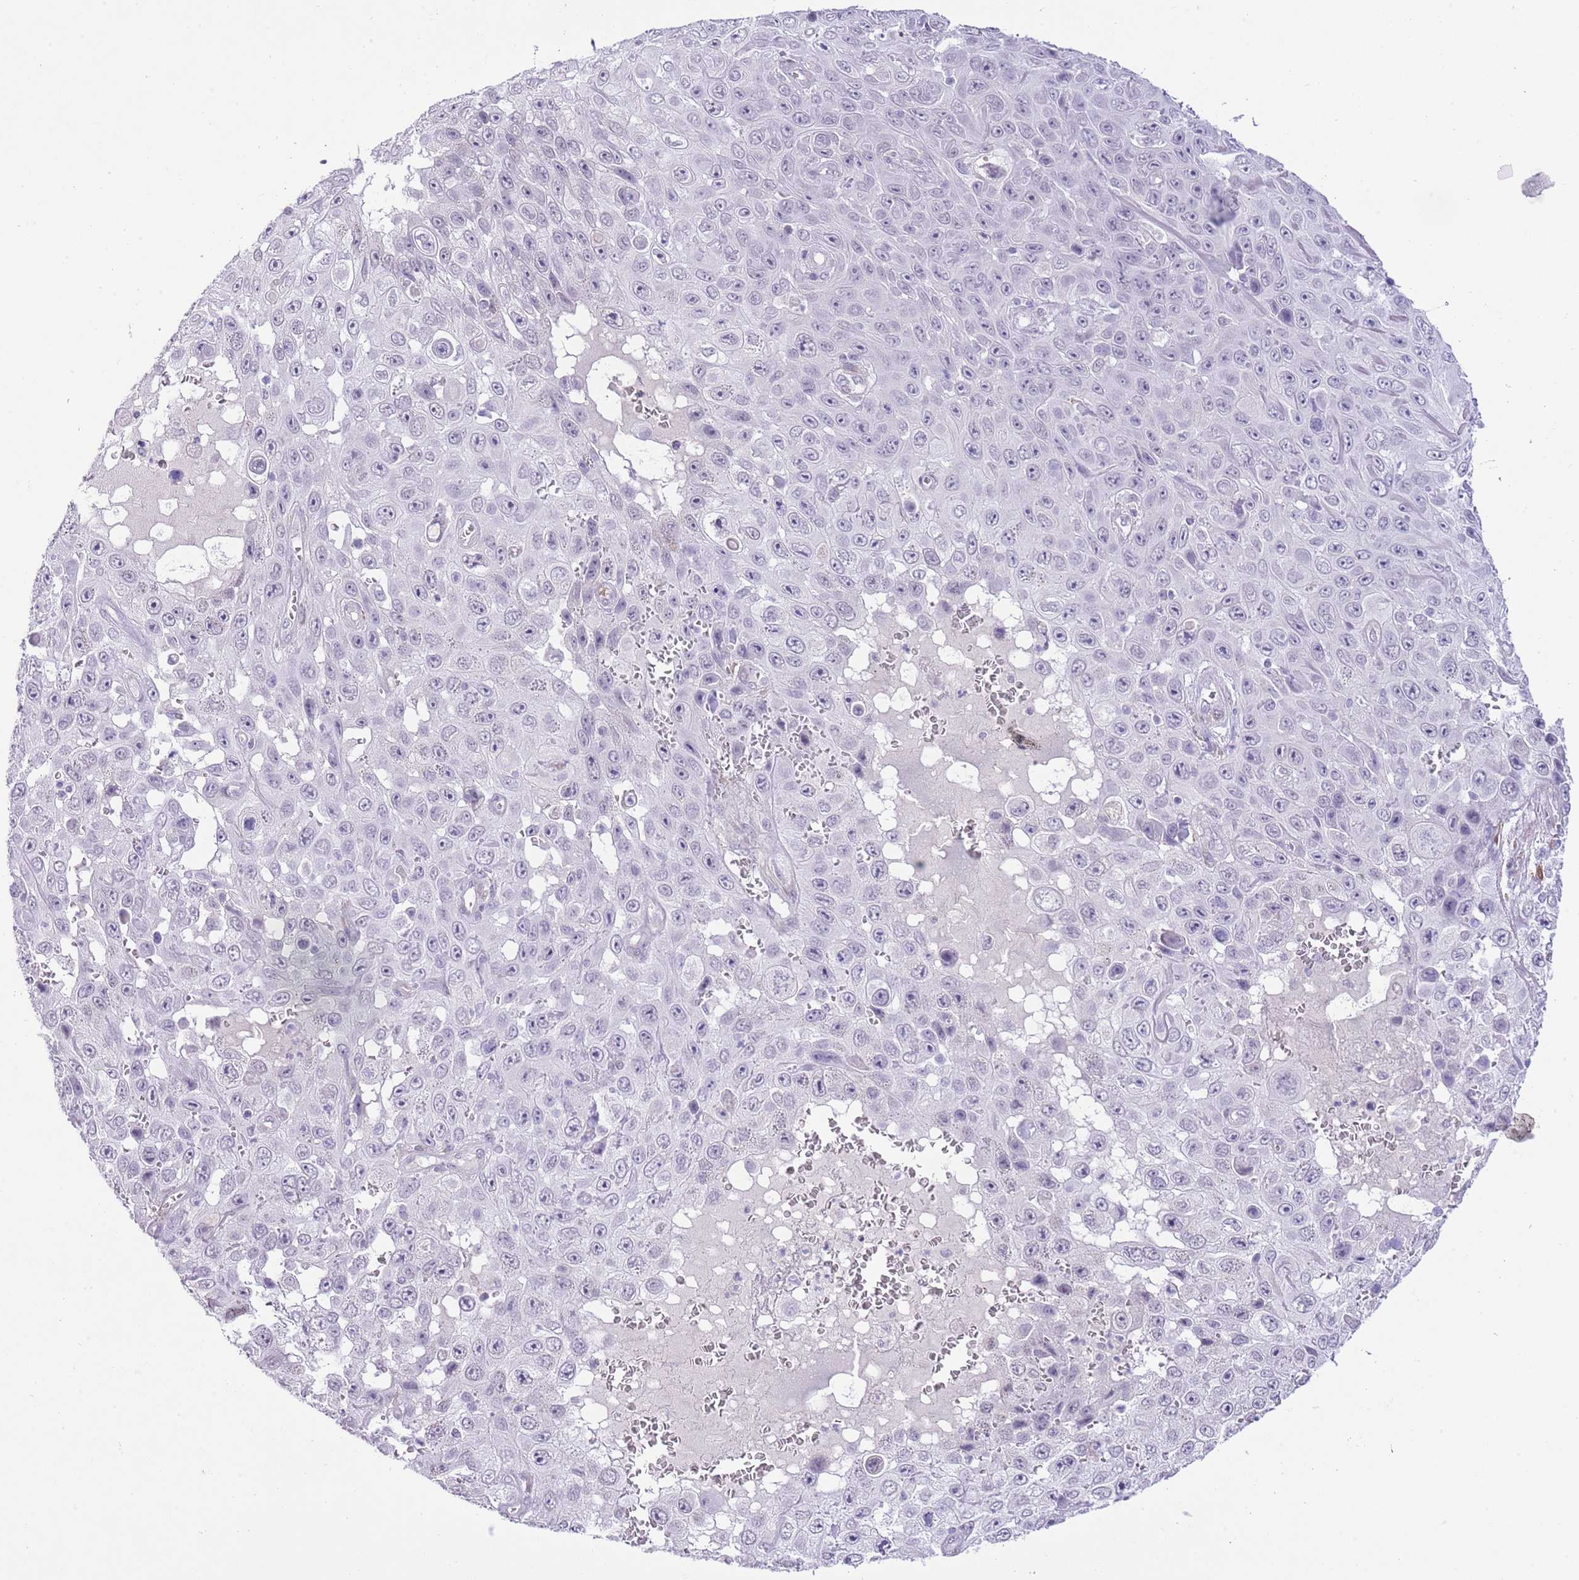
{"staining": {"intensity": "negative", "quantity": "none", "location": "none"}, "tissue": "skin cancer", "cell_type": "Tumor cells", "image_type": "cancer", "snomed": [{"axis": "morphology", "description": "Squamous cell carcinoma, NOS"}, {"axis": "topography", "description": "Skin"}], "caption": "Immunohistochemistry (IHC) photomicrograph of neoplastic tissue: skin cancer stained with DAB exhibits no significant protein expression in tumor cells.", "gene": "MIDN", "patient": {"sex": "male", "age": 82}}